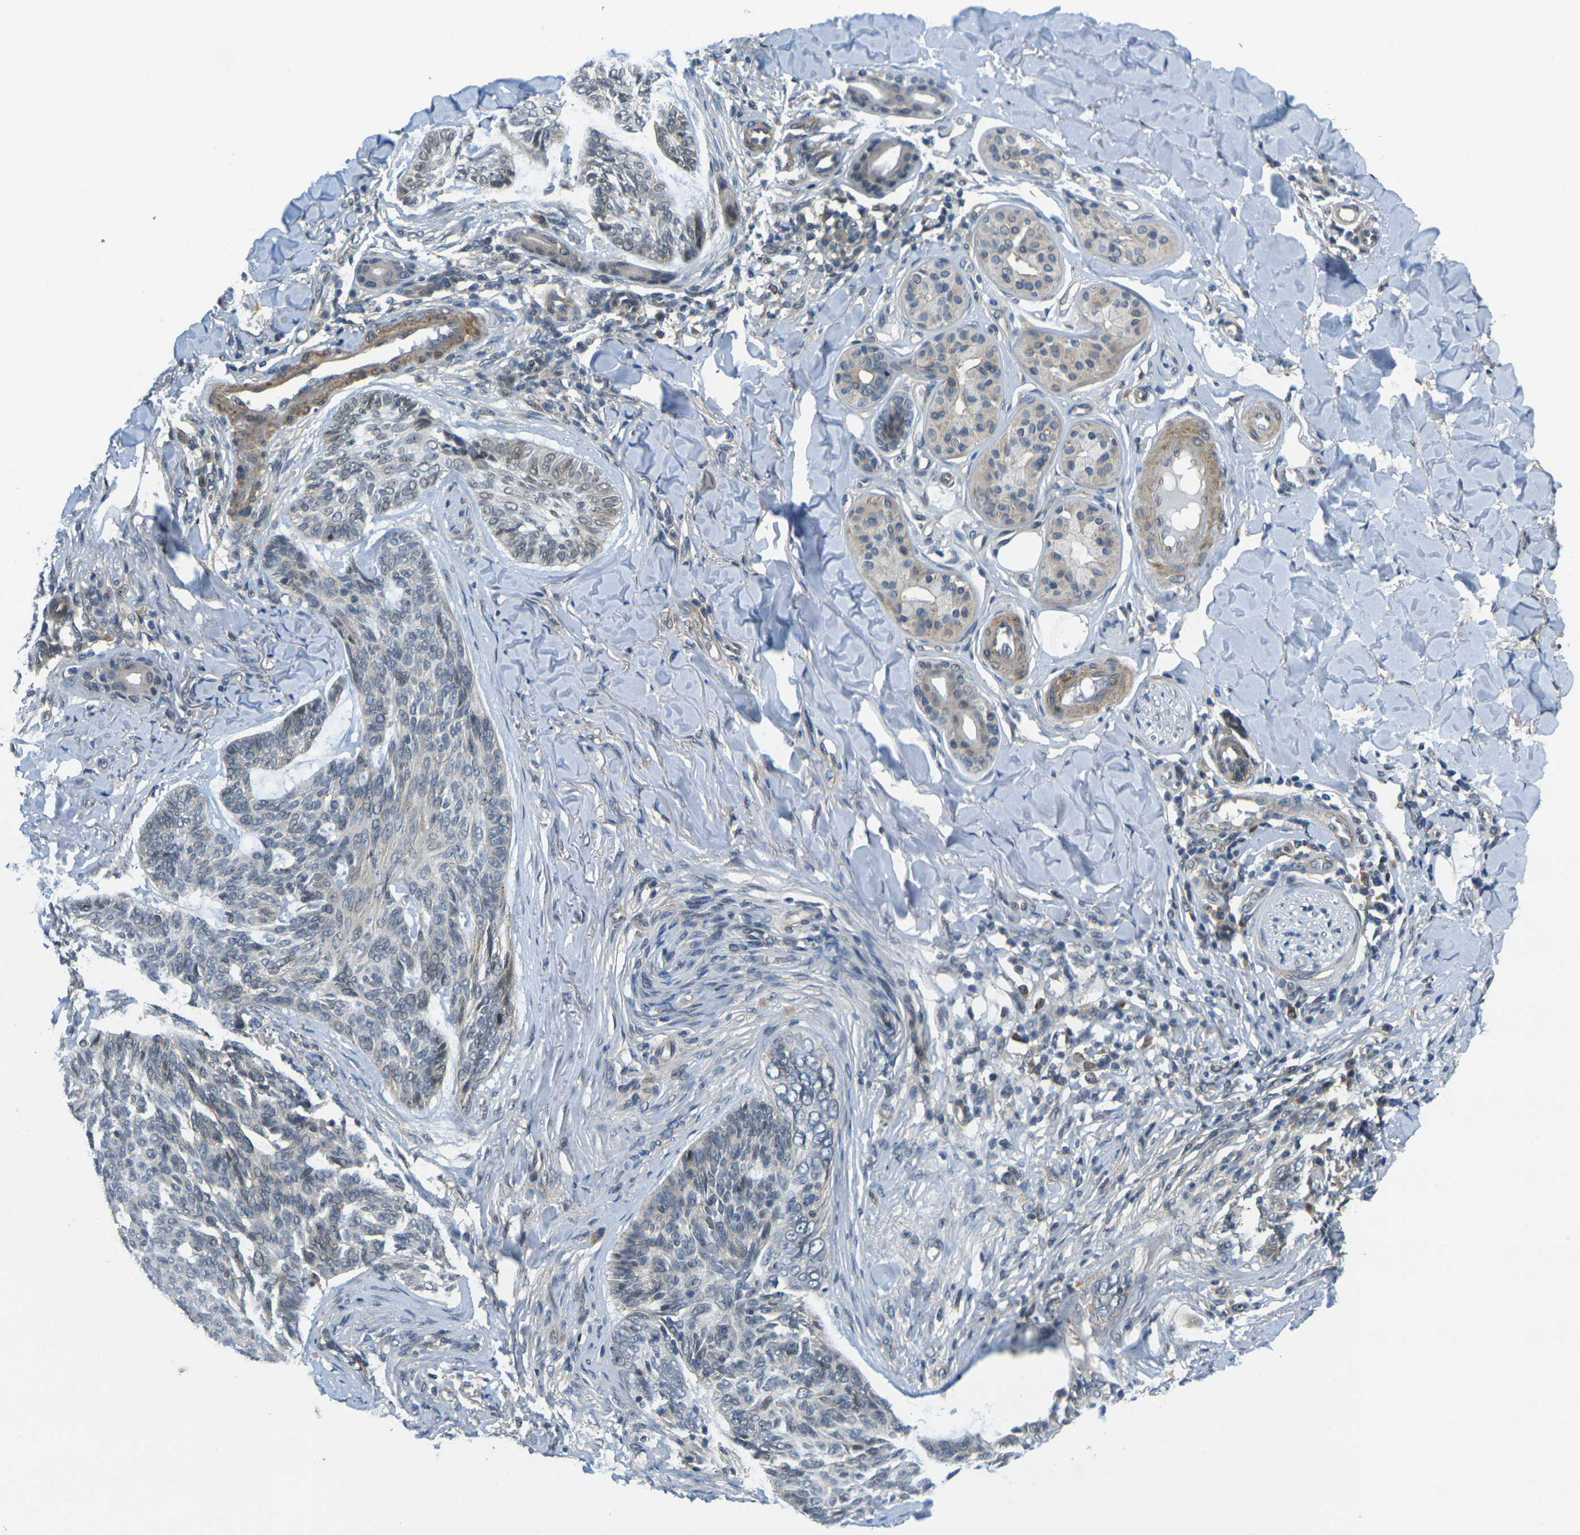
{"staining": {"intensity": "negative", "quantity": "none", "location": "none"}, "tissue": "skin cancer", "cell_type": "Tumor cells", "image_type": "cancer", "snomed": [{"axis": "morphology", "description": "Basal cell carcinoma"}, {"axis": "topography", "description": "Skin"}], "caption": "A photomicrograph of skin cancer stained for a protein exhibits no brown staining in tumor cells. Nuclei are stained in blue.", "gene": "KCTD10", "patient": {"sex": "male", "age": 43}}